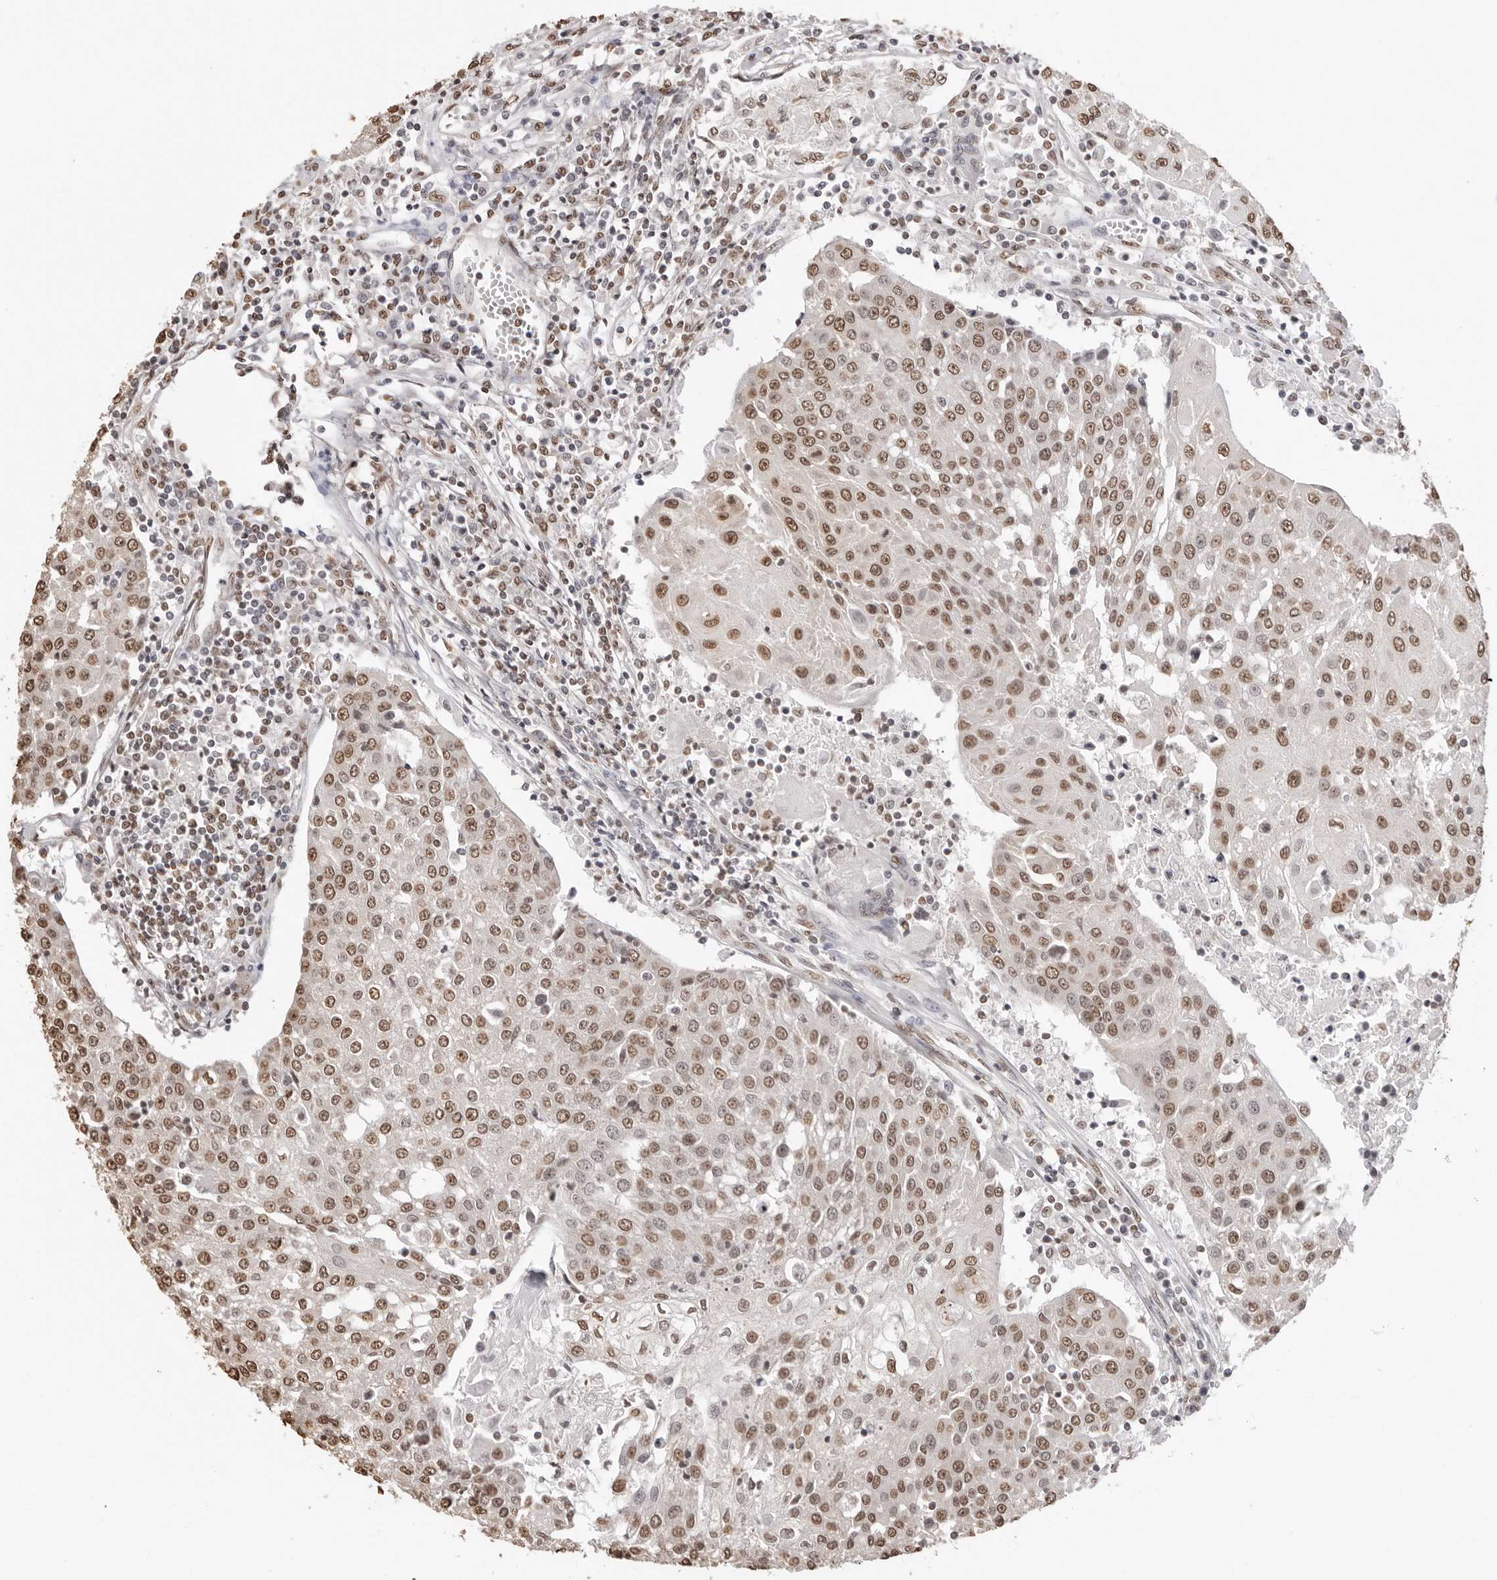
{"staining": {"intensity": "moderate", "quantity": ">75%", "location": "nuclear"}, "tissue": "urothelial cancer", "cell_type": "Tumor cells", "image_type": "cancer", "snomed": [{"axis": "morphology", "description": "Urothelial carcinoma, High grade"}, {"axis": "topography", "description": "Urinary bladder"}], "caption": "There is medium levels of moderate nuclear positivity in tumor cells of urothelial carcinoma (high-grade), as demonstrated by immunohistochemical staining (brown color).", "gene": "OLIG3", "patient": {"sex": "female", "age": 85}}